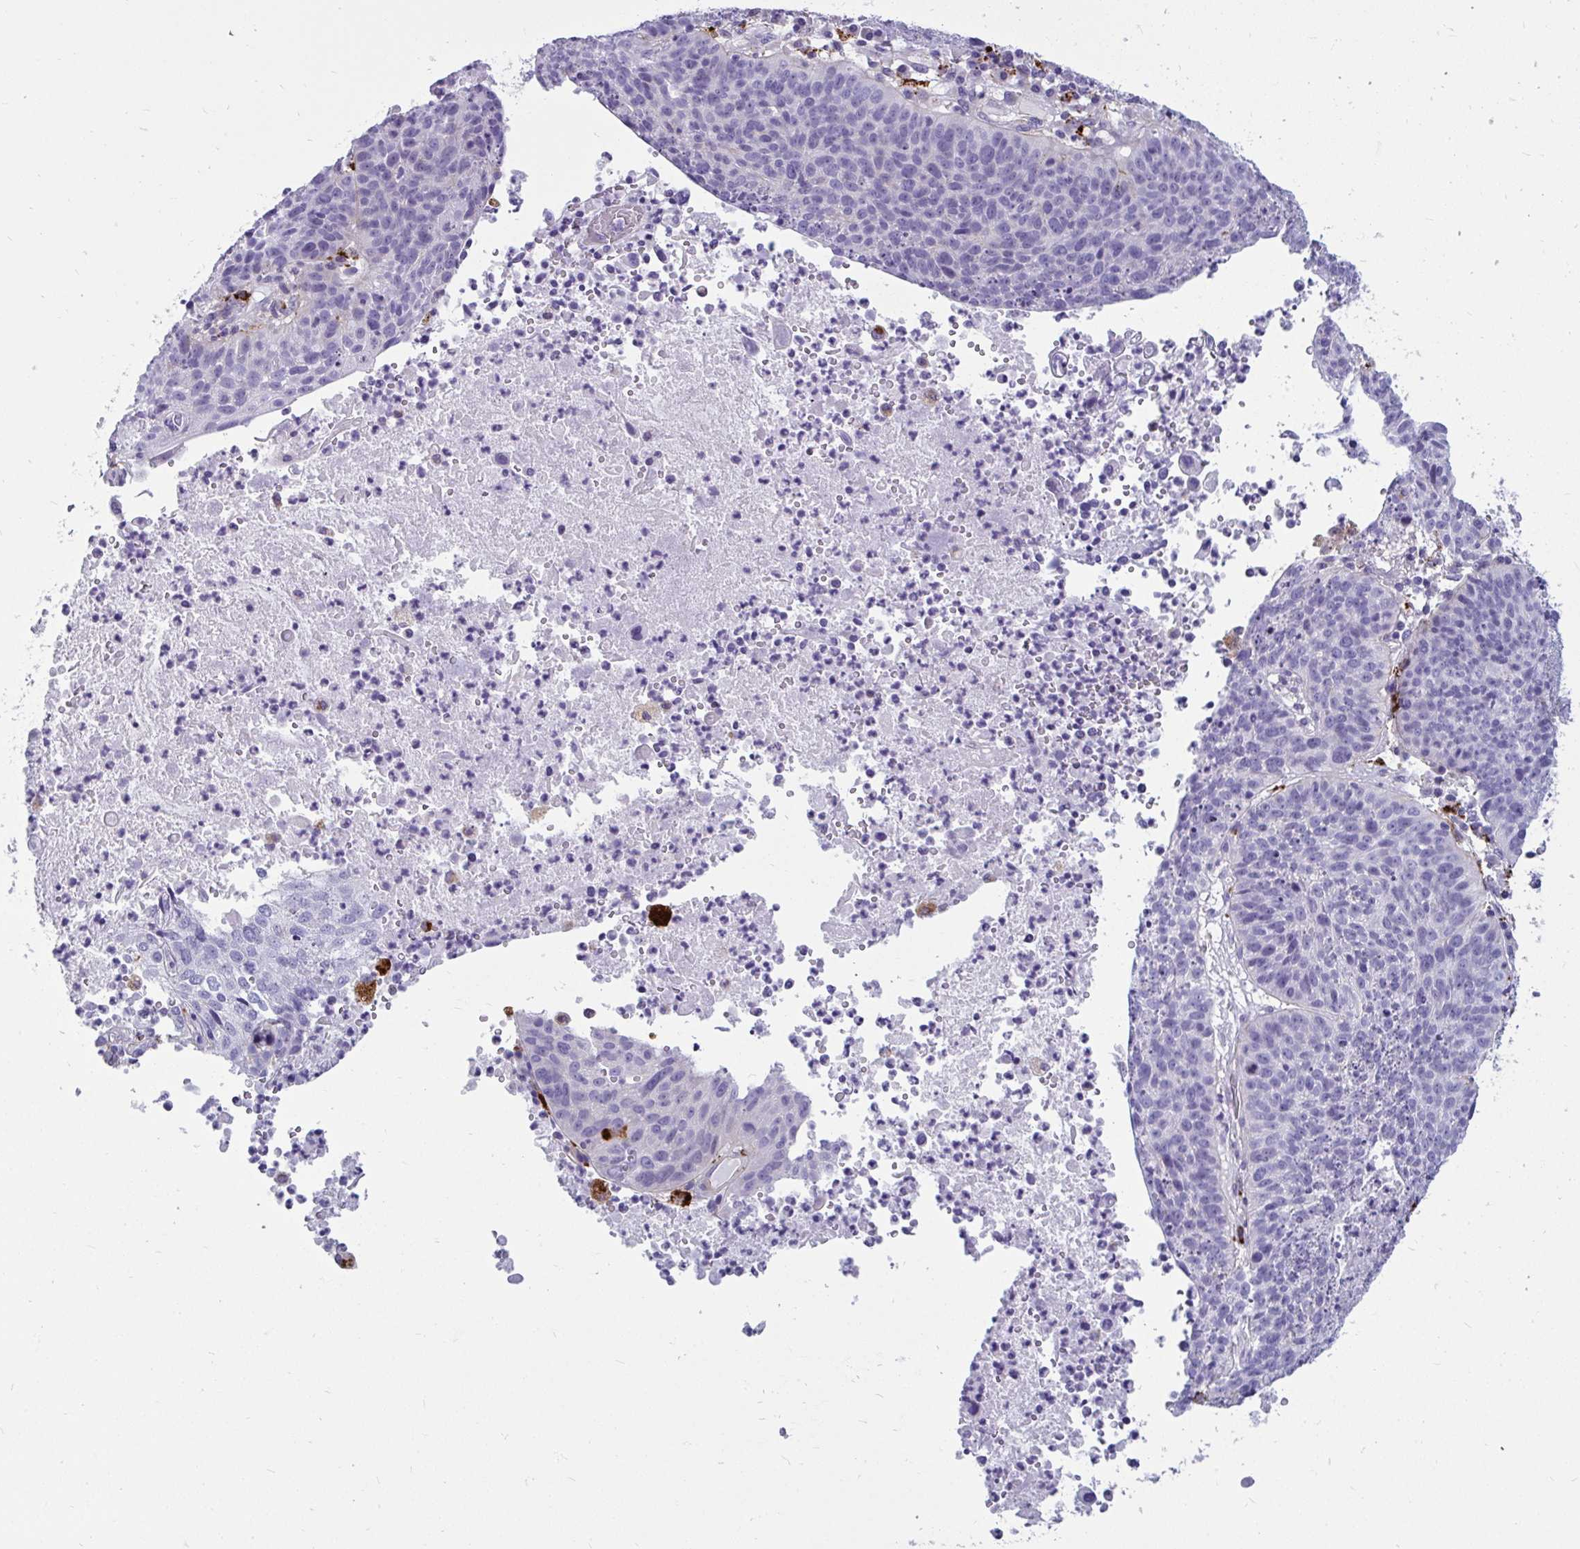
{"staining": {"intensity": "negative", "quantity": "none", "location": "none"}, "tissue": "lung cancer", "cell_type": "Tumor cells", "image_type": "cancer", "snomed": [{"axis": "morphology", "description": "Squamous cell carcinoma, NOS"}, {"axis": "topography", "description": "Lung"}], "caption": "This is an immunohistochemistry (IHC) photomicrograph of human squamous cell carcinoma (lung). There is no positivity in tumor cells.", "gene": "CTSZ", "patient": {"sex": "male", "age": 63}}